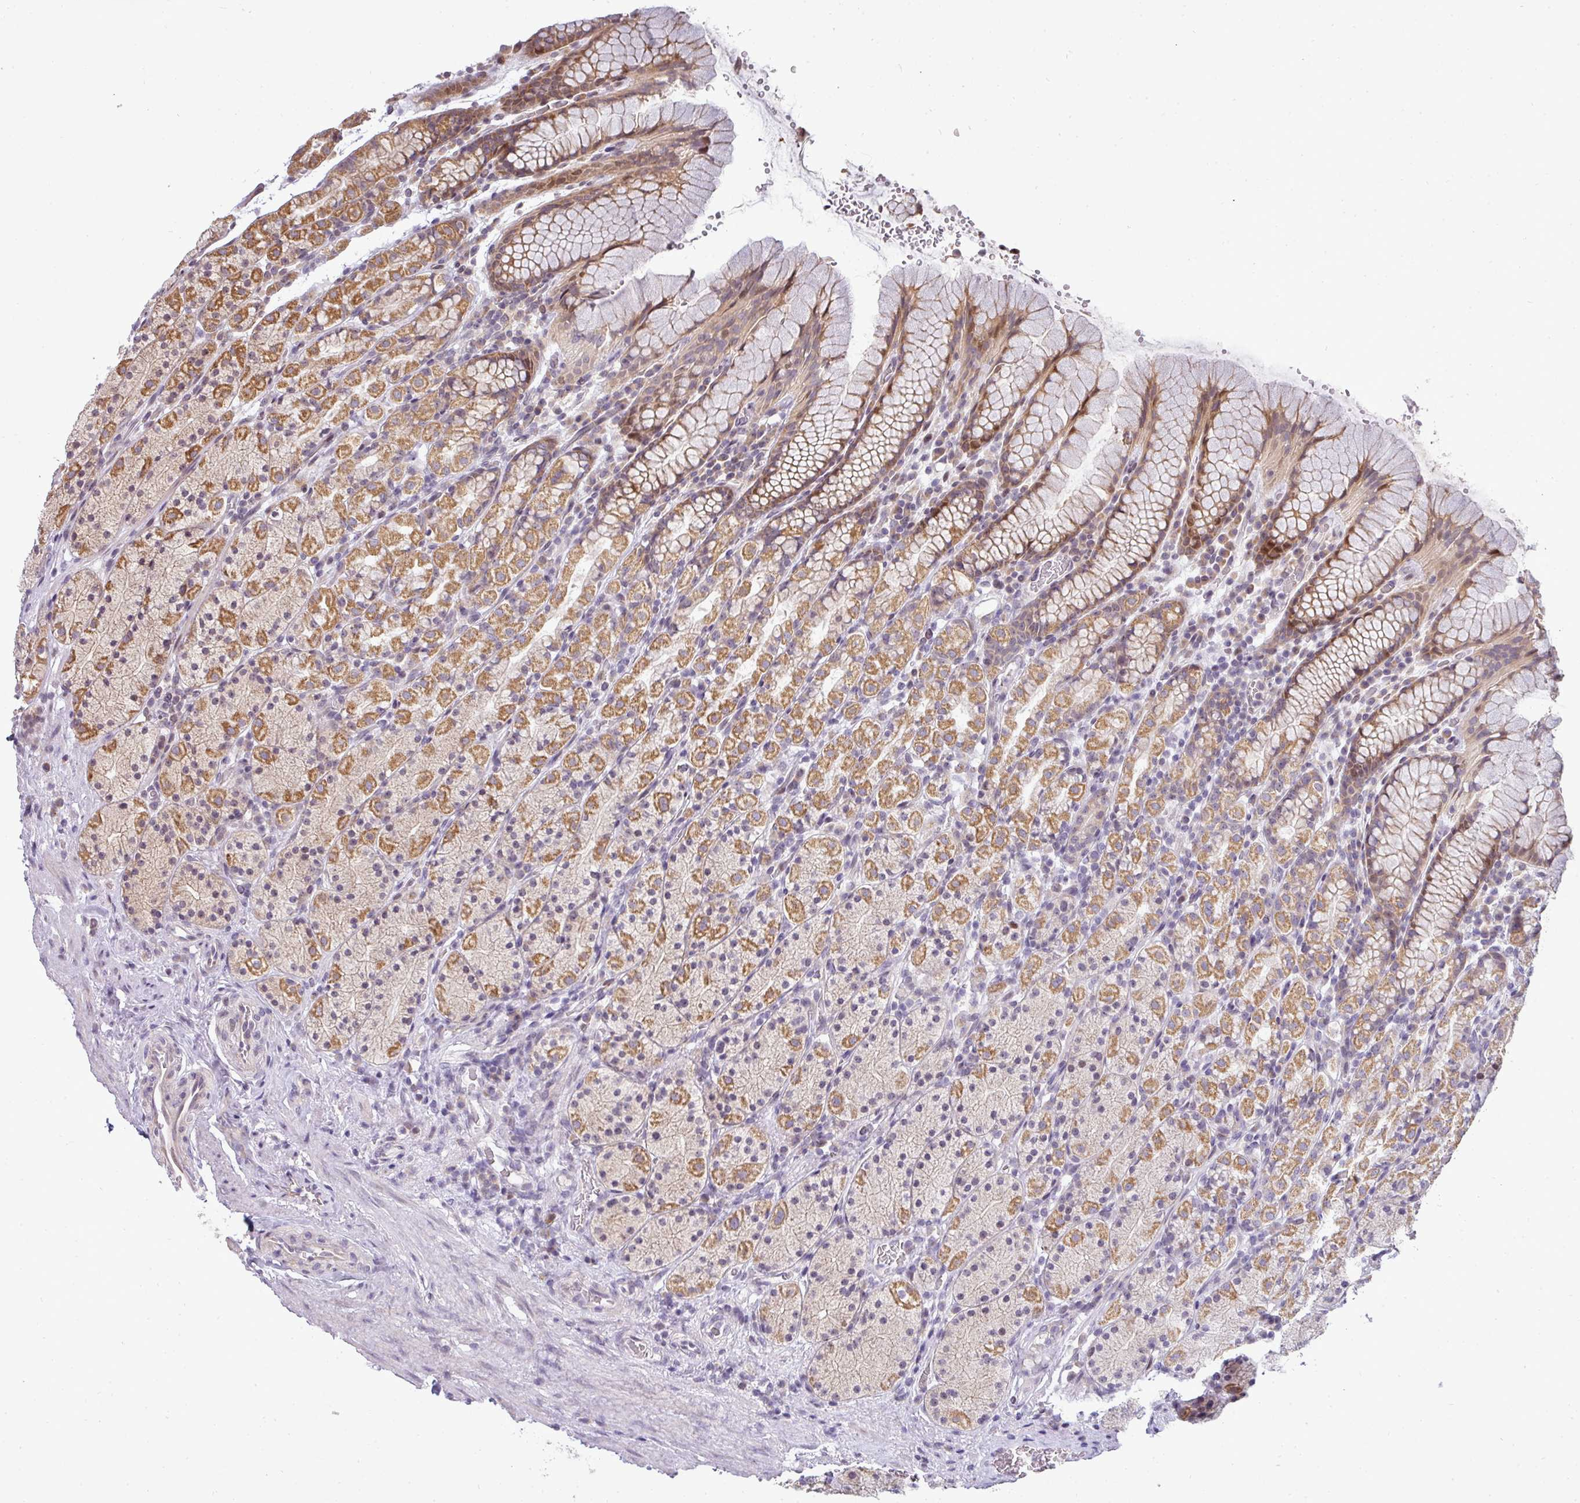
{"staining": {"intensity": "moderate", "quantity": "25%-75%", "location": "cytoplasmic/membranous,nuclear"}, "tissue": "stomach", "cell_type": "Glandular cells", "image_type": "normal", "snomed": [{"axis": "morphology", "description": "Normal tissue, NOS"}, {"axis": "topography", "description": "Stomach, upper"}, {"axis": "topography", "description": "Stomach"}], "caption": "Stomach stained with DAB IHC reveals medium levels of moderate cytoplasmic/membranous,nuclear staining in approximately 25%-75% of glandular cells. (DAB (3,3'-diaminobenzidine) IHC, brown staining for protein, blue staining for nuclei).", "gene": "MAZ", "patient": {"sex": "male", "age": 62}}